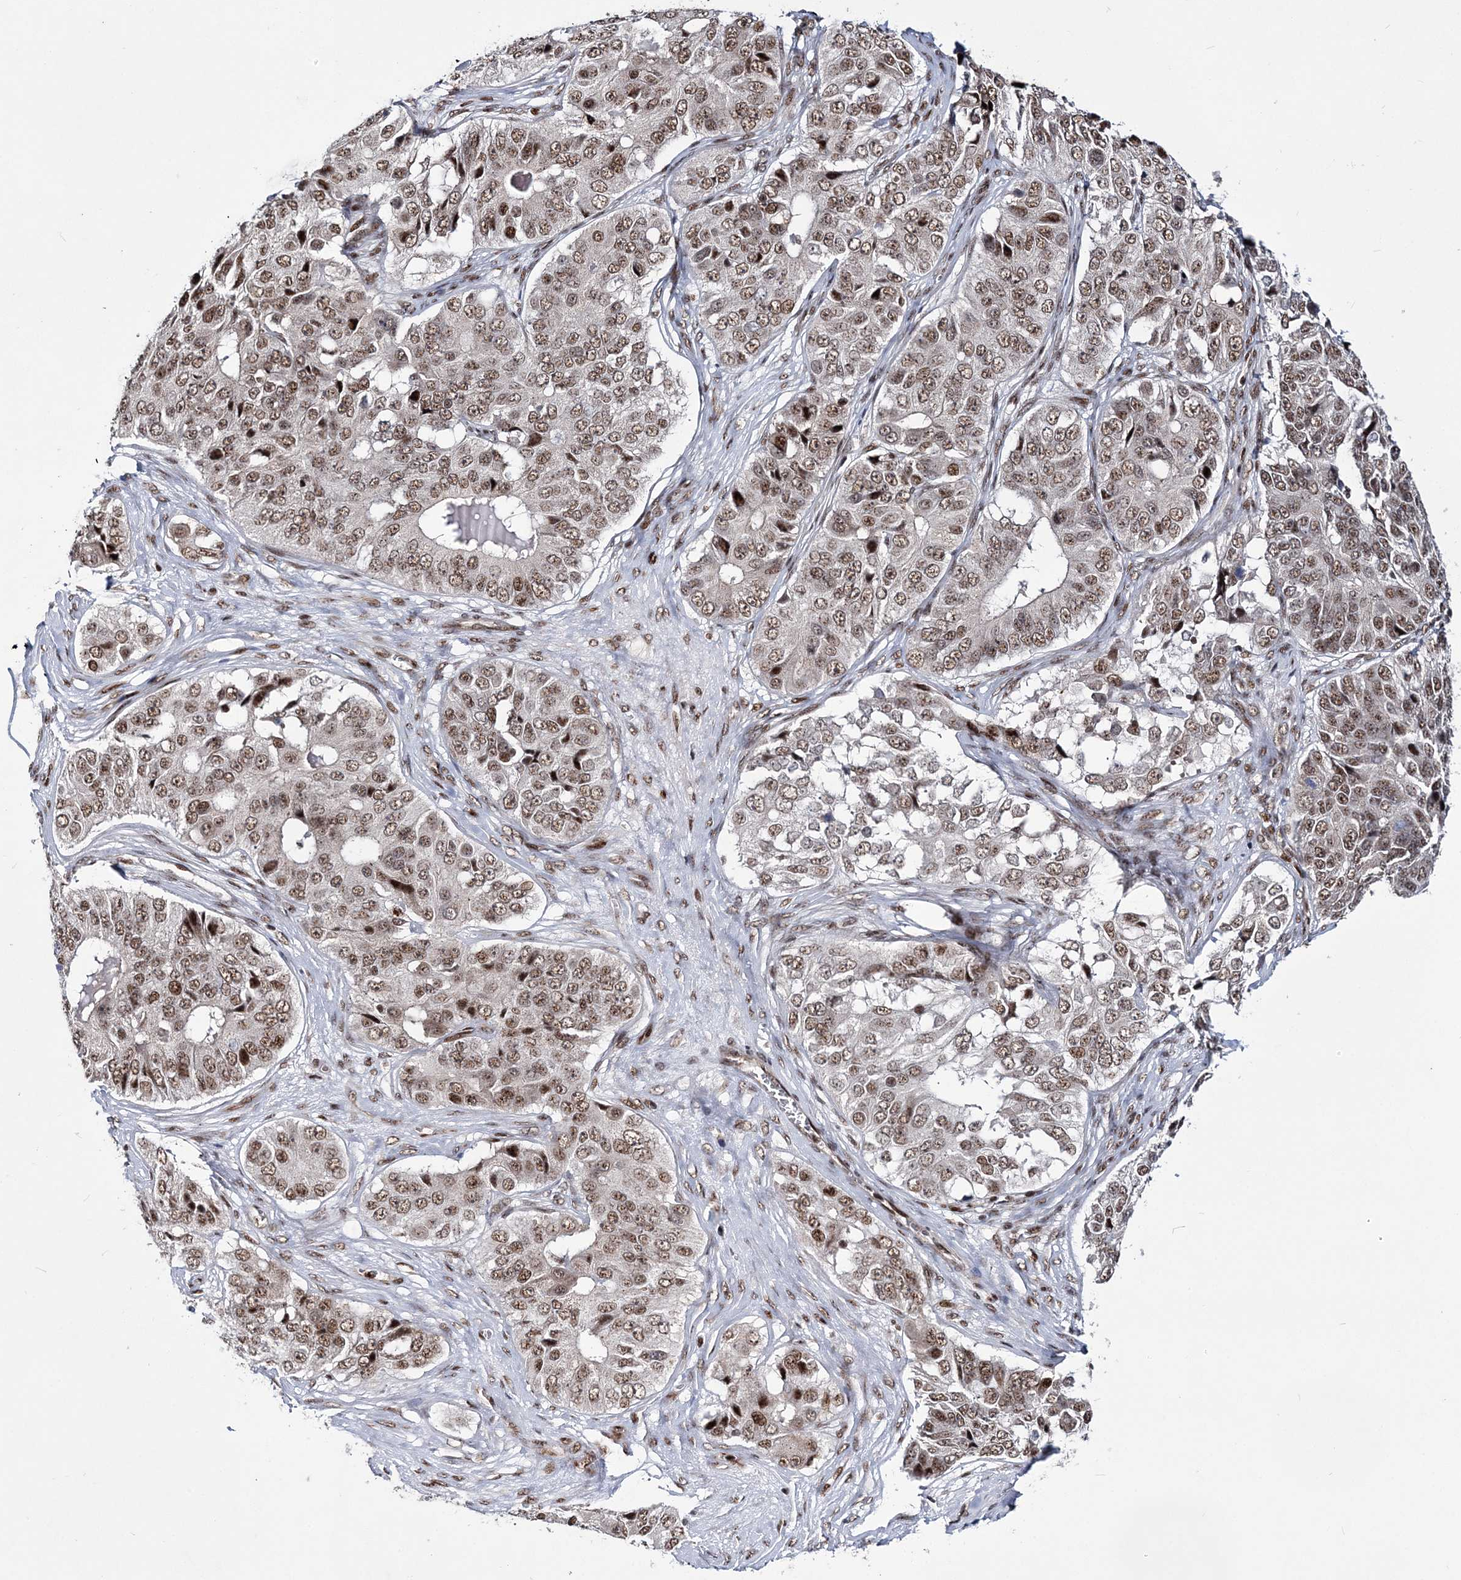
{"staining": {"intensity": "moderate", "quantity": ">75%", "location": "nuclear"}, "tissue": "ovarian cancer", "cell_type": "Tumor cells", "image_type": "cancer", "snomed": [{"axis": "morphology", "description": "Carcinoma, endometroid"}, {"axis": "topography", "description": "Ovary"}], "caption": "The histopathology image shows immunohistochemical staining of ovarian endometroid carcinoma. There is moderate nuclear positivity is seen in about >75% of tumor cells.", "gene": "TATDN2", "patient": {"sex": "female", "age": 51}}